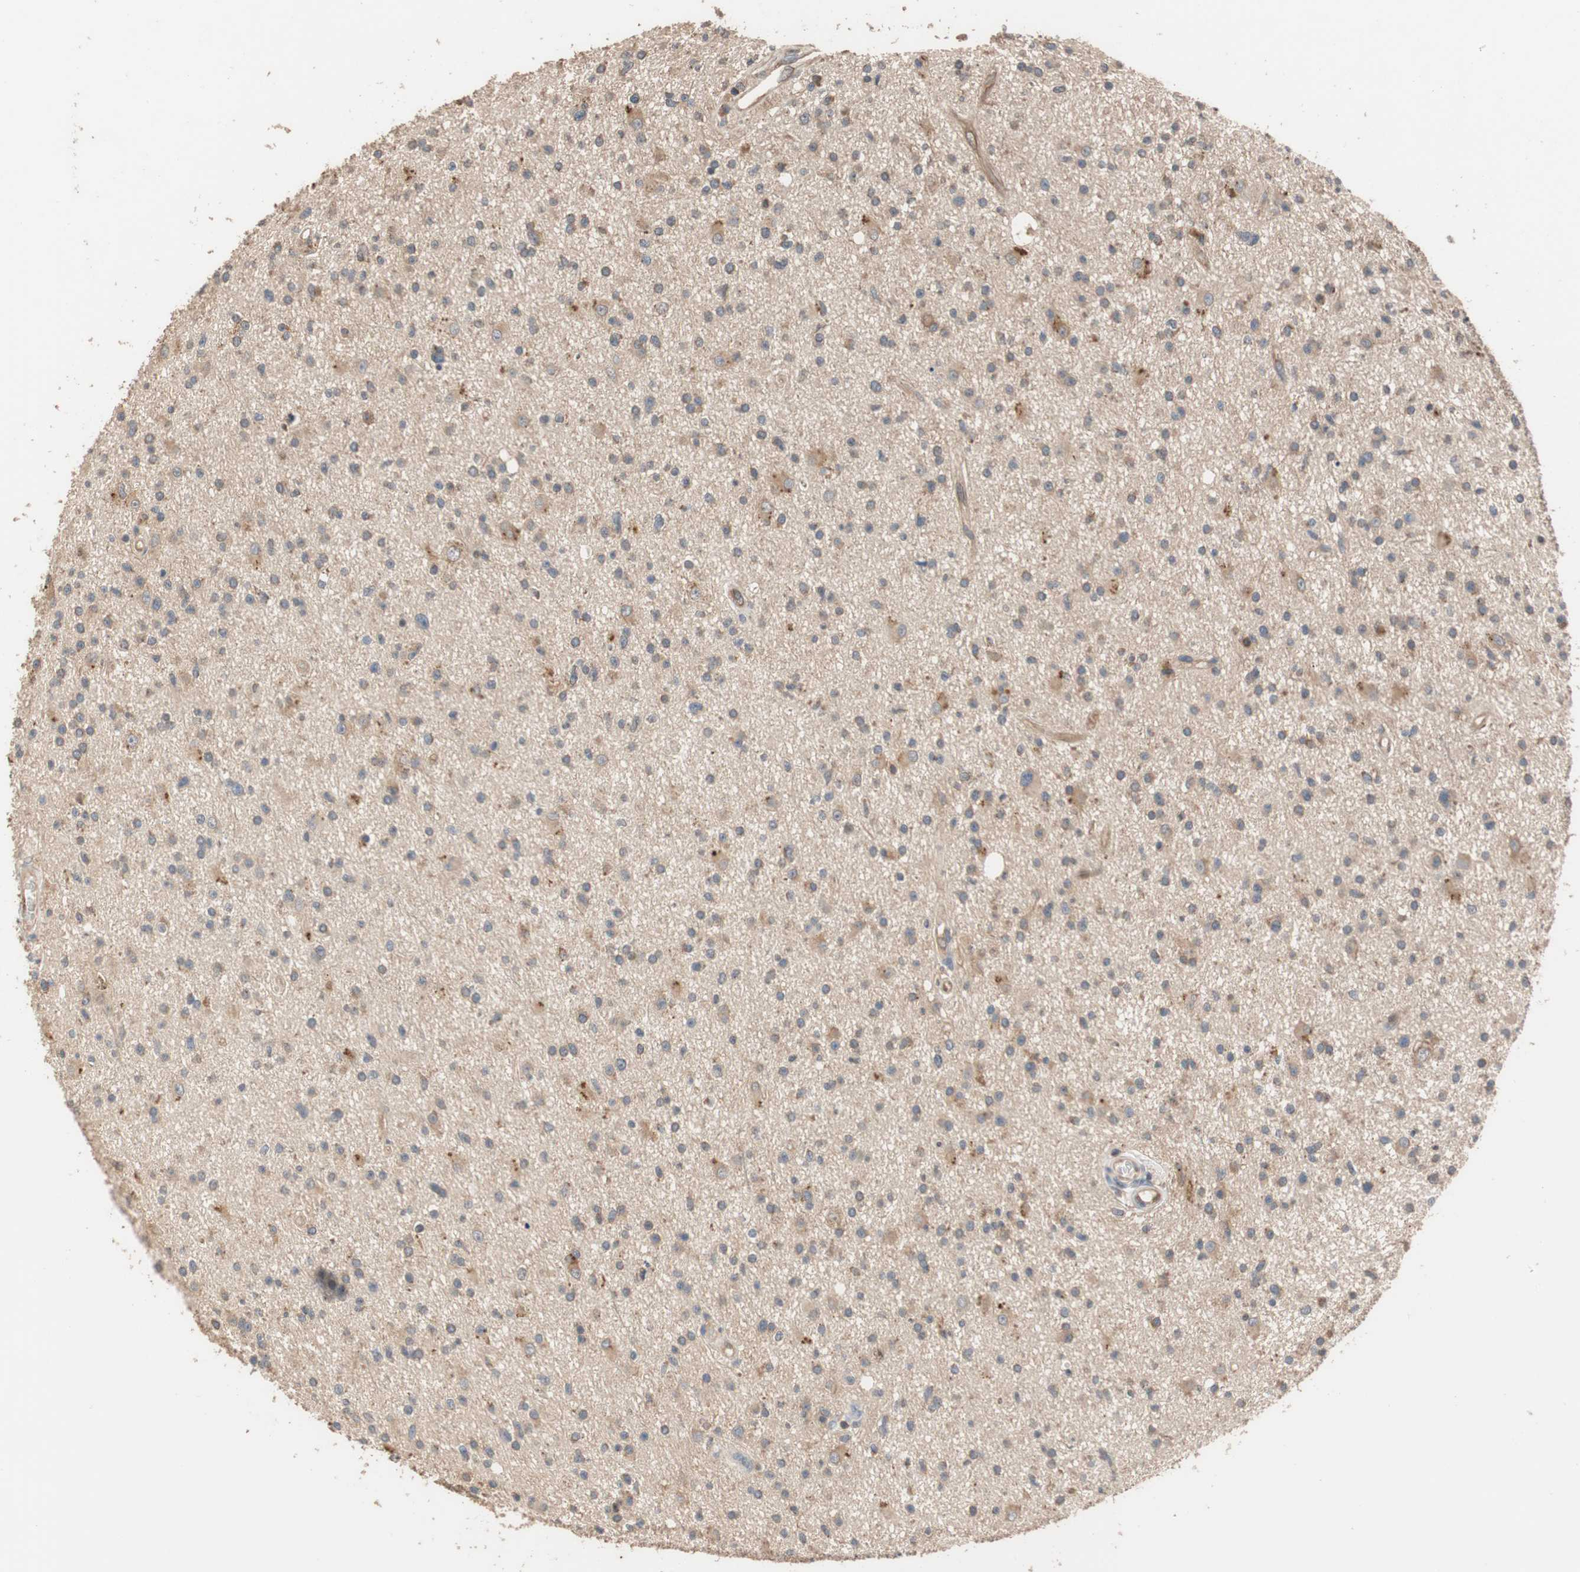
{"staining": {"intensity": "moderate", "quantity": ">75%", "location": "cytoplasmic/membranous"}, "tissue": "glioma", "cell_type": "Tumor cells", "image_type": "cancer", "snomed": [{"axis": "morphology", "description": "Glioma, malignant, High grade"}, {"axis": "topography", "description": "Brain"}], "caption": "IHC micrograph of human high-grade glioma (malignant) stained for a protein (brown), which shows medium levels of moderate cytoplasmic/membranous positivity in about >75% of tumor cells.", "gene": "MAP4K2", "patient": {"sex": "male", "age": 33}}